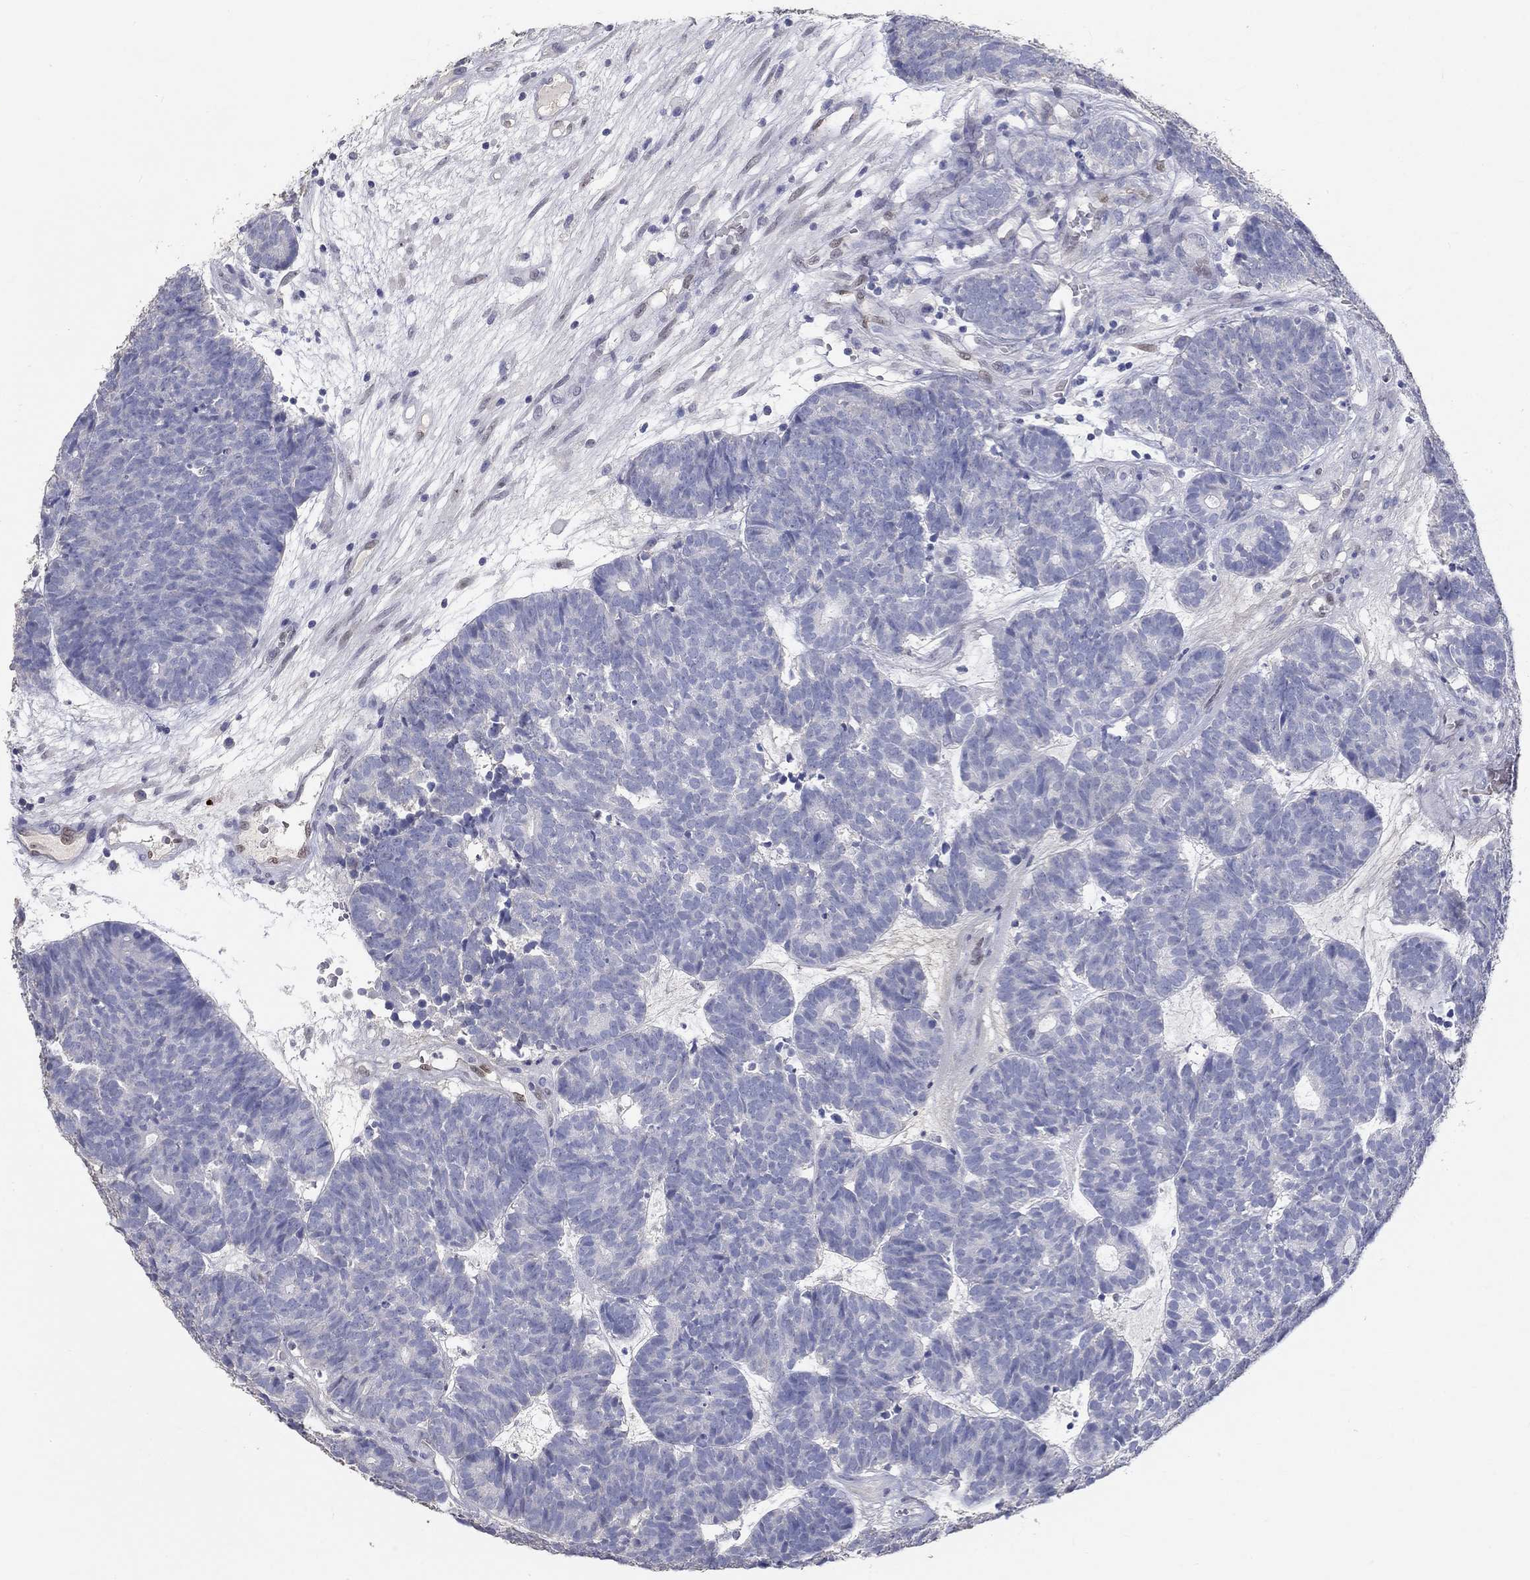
{"staining": {"intensity": "negative", "quantity": "none", "location": "none"}, "tissue": "head and neck cancer", "cell_type": "Tumor cells", "image_type": "cancer", "snomed": [{"axis": "morphology", "description": "Adenocarcinoma, NOS"}, {"axis": "topography", "description": "Head-Neck"}], "caption": "An image of head and neck cancer (adenocarcinoma) stained for a protein demonstrates no brown staining in tumor cells.", "gene": "FGF2", "patient": {"sex": "female", "age": 81}}